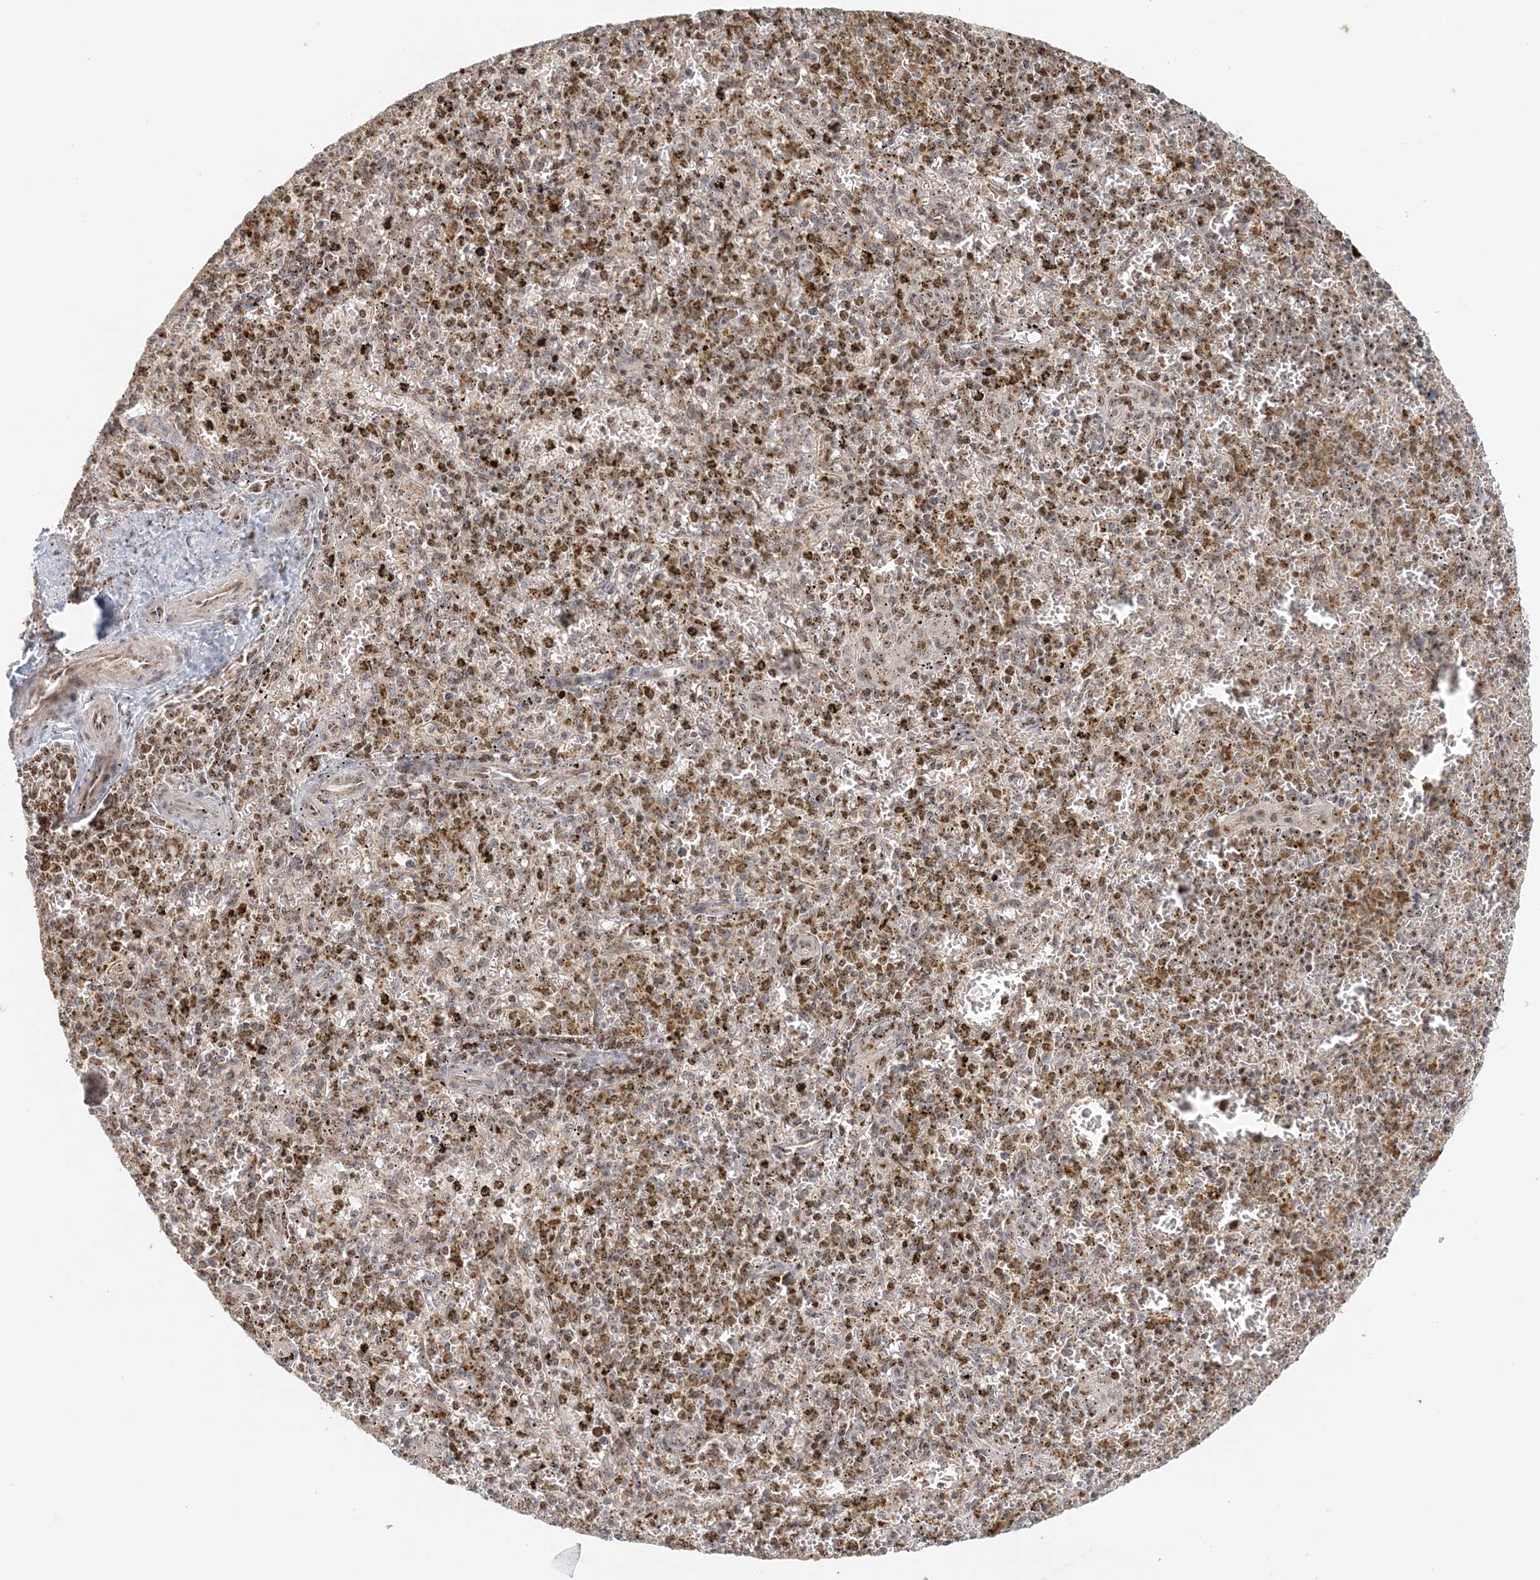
{"staining": {"intensity": "moderate", "quantity": "25%-75%", "location": "nuclear"}, "tissue": "spleen", "cell_type": "Cells in red pulp", "image_type": "normal", "snomed": [{"axis": "morphology", "description": "Normal tissue, NOS"}, {"axis": "topography", "description": "Spleen"}], "caption": "Moderate nuclear protein positivity is identified in approximately 25%-75% of cells in red pulp in spleen.", "gene": "UBE2F", "patient": {"sex": "male", "age": 72}}